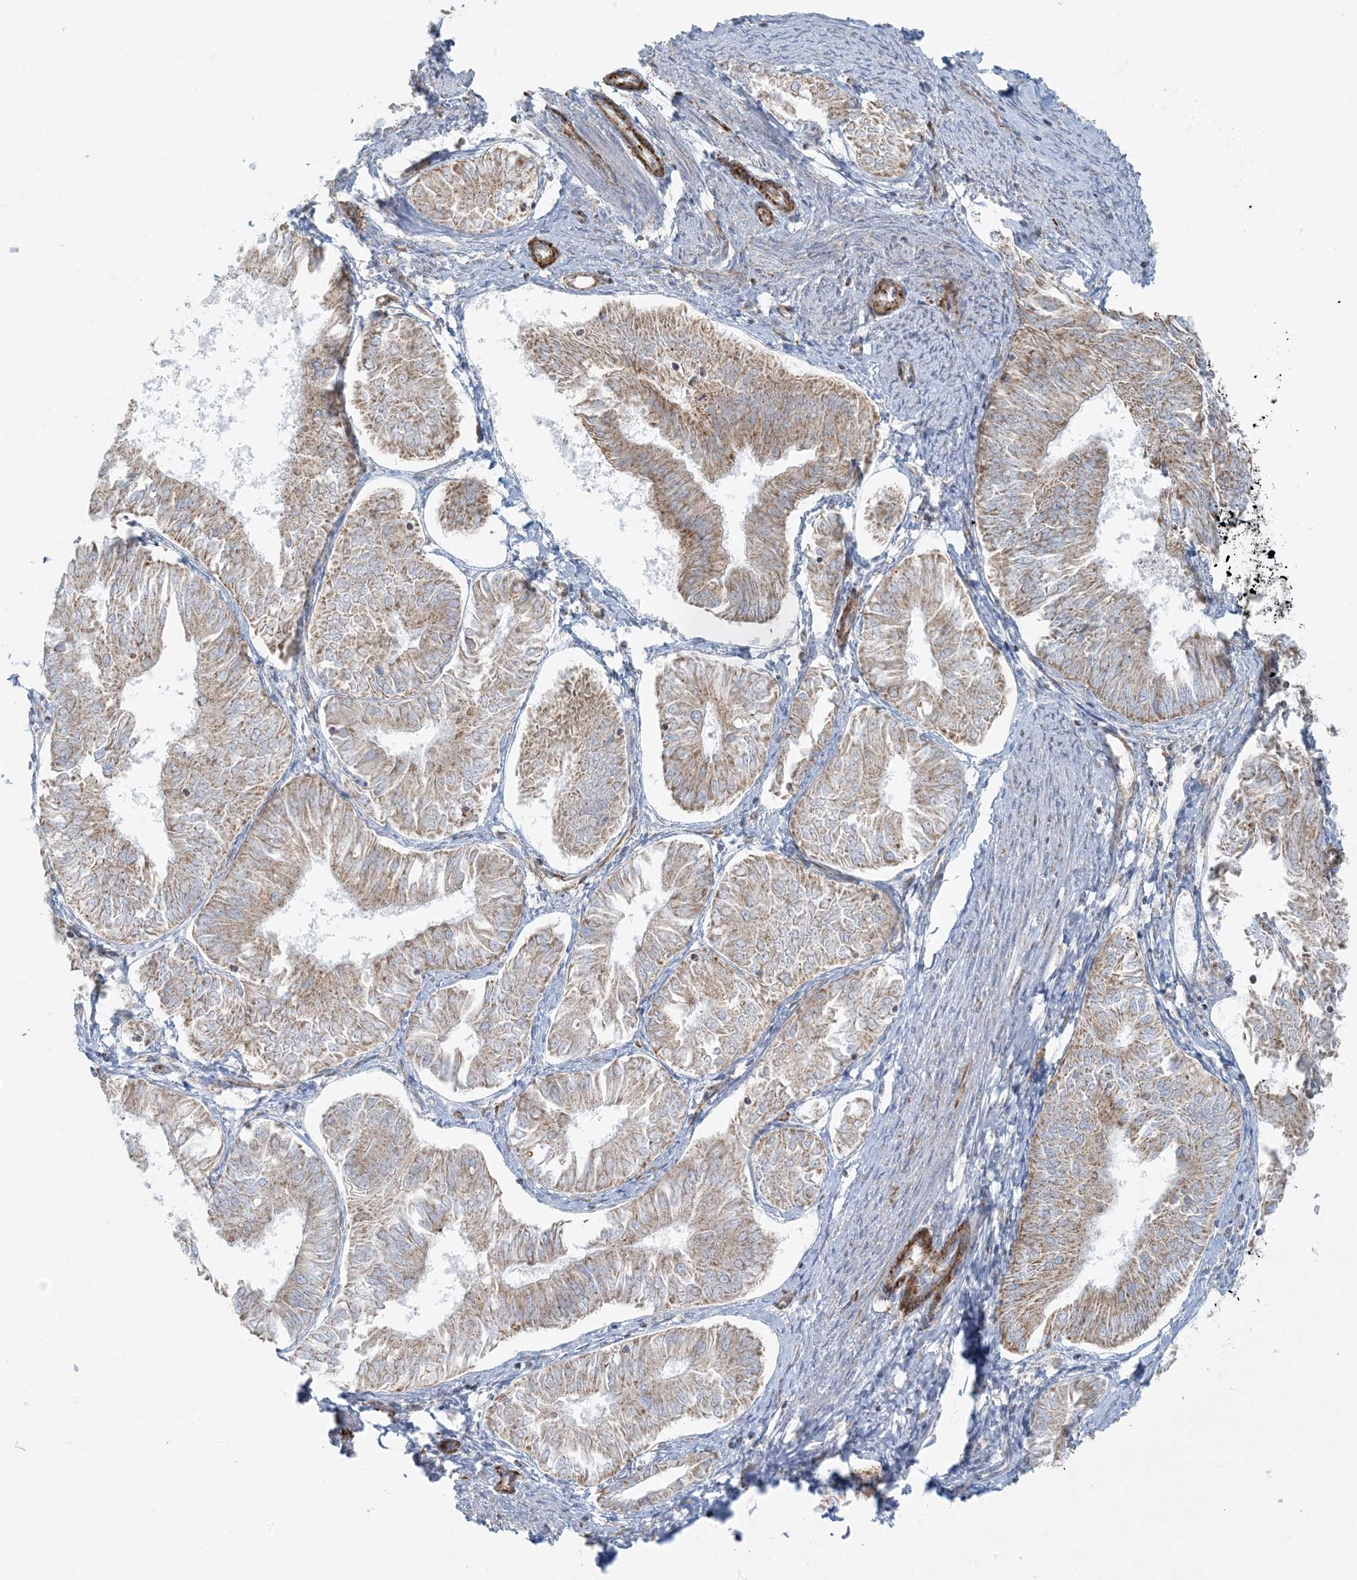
{"staining": {"intensity": "weak", "quantity": ">75%", "location": "cytoplasmic/membranous"}, "tissue": "endometrial cancer", "cell_type": "Tumor cells", "image_type": "cancer", "snomed": [{"axis": "morphology", "description": "Adenocarcinoma, NOS"}, {"axis": "topography", "description": "Endometrium"}], "caption": "Weak cytoplasmic/membranous expression is identified in about >75% of tumor cells in endometrial adenocarcinoma. Using DAB (3,3'-diaminobenzidine) (brown) and hematoxylin (blue) stains, captured at high magnification using brightfield microscopy.", "gene": "PIK3R4", "patient": {"sex": "female", "age": 58}}